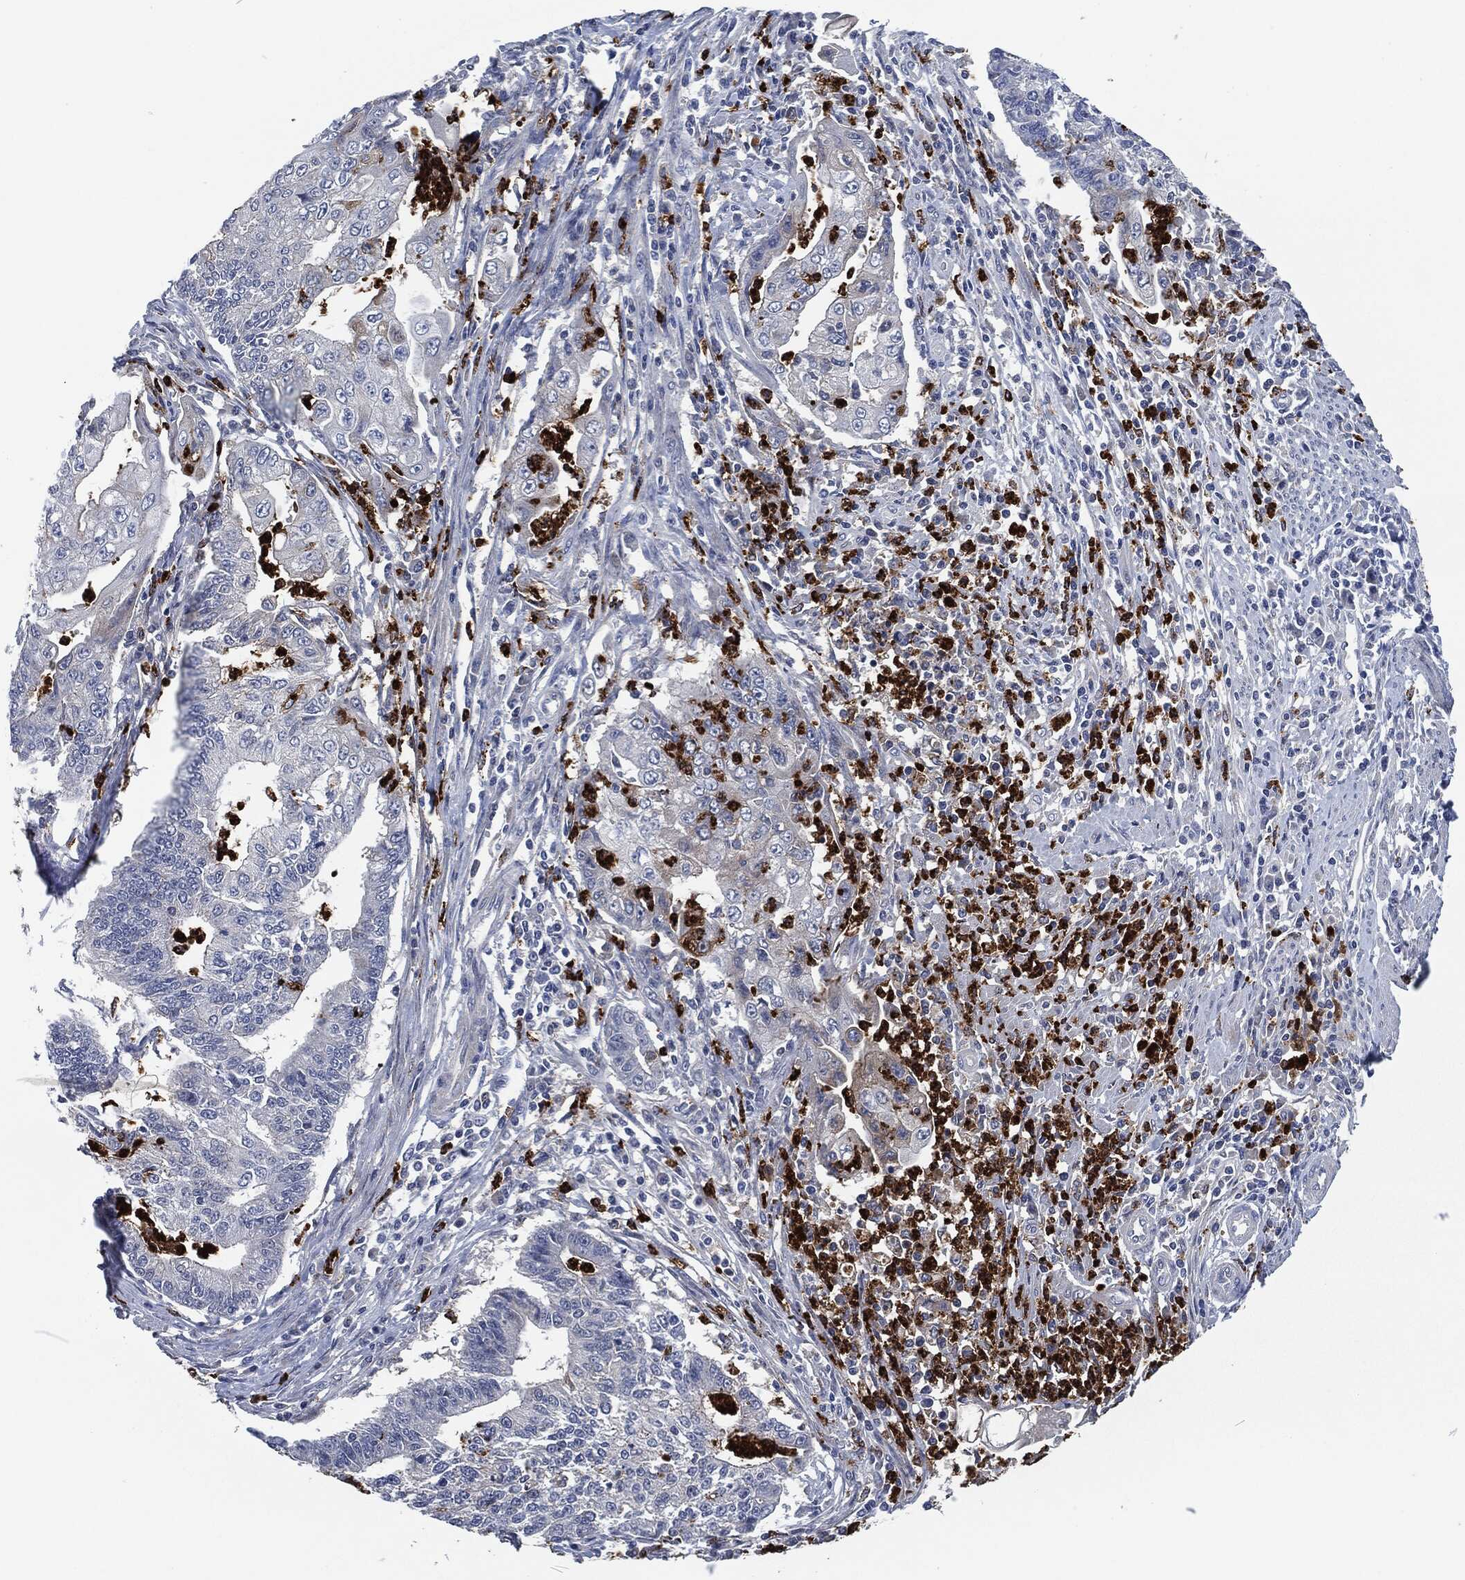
{"staining": {"intensity": "negative", "quantity": "none", "location": "none"}, "tissue": "endometrial cancer", "cell_type": "Tumor cells", "image_type": "cancer", "snomed": [{"axis": "morphology", "description": "Adenocarcinoma, NOS"}, {"axis": "topography", "description": "Uterus"}, {"axis": "topography", "description": "Endometrium"}], "caption": "Human endometrial cancer stained for a protein using immunohistochemistry exhibits no expression in tumor cells.", "gene": "MPO", "patient": {"sex": "female", "age": 54}}